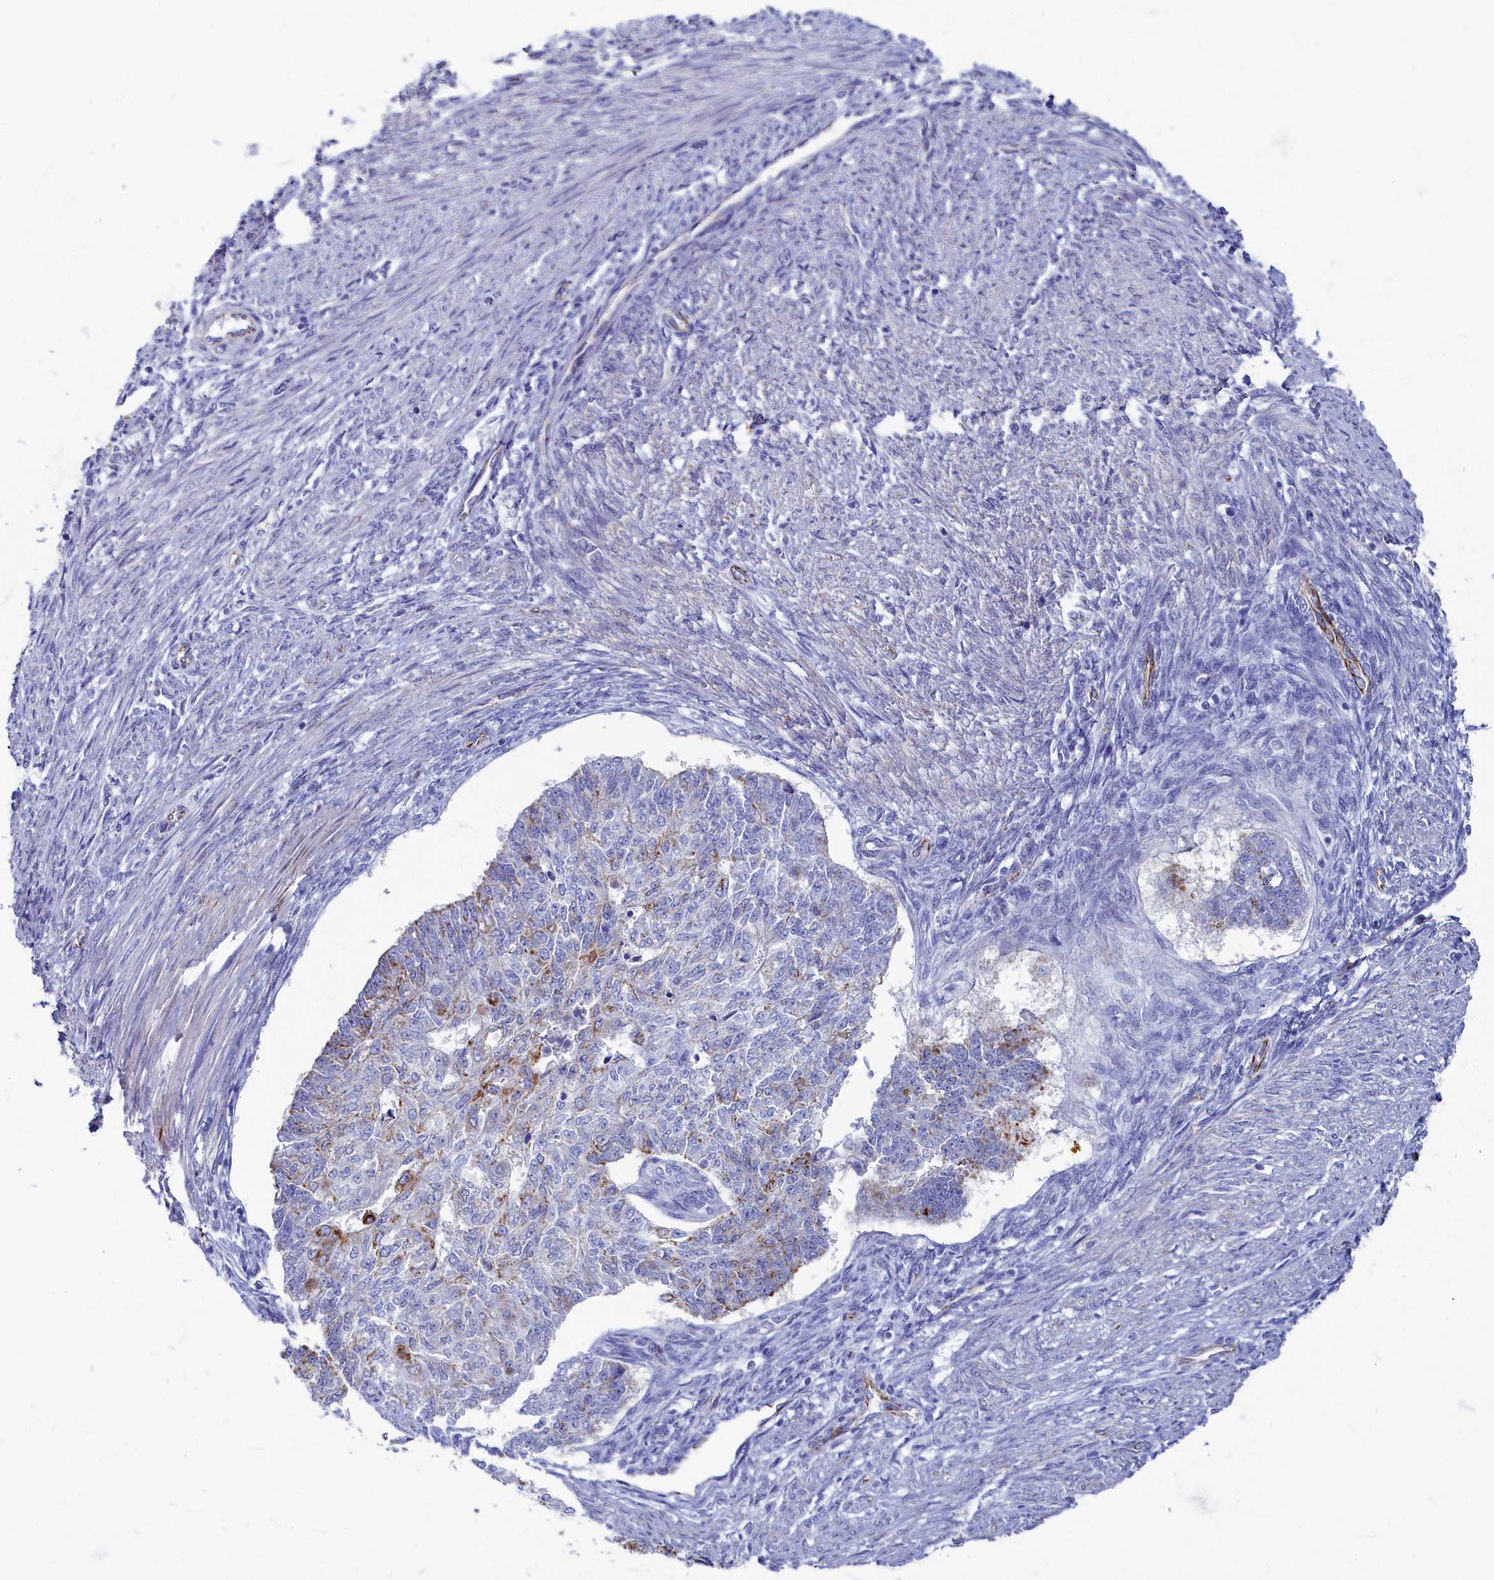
{"staining": {"intensity": "moderate", "quantity": "<25%", "location": "cytoplasmic/membranous"}, "tissue": "endometrial cancer", "cell_type": "Tumor cells", "image_type": "cancer", "snomed": [{"axis": "morphology", "description": "Adenocarcinoma, NOS"}, {"axis": "topography", "description": "Endometrium"}], "caption": "Endometrial adenocarcinoma stained for a protein (brown) shows moderate cytoplasmic/membranous positive staining in approximately <25% of tumor cells.", "gene": "OCIAD2", "patient": {"sex": "female", "age": 32}}